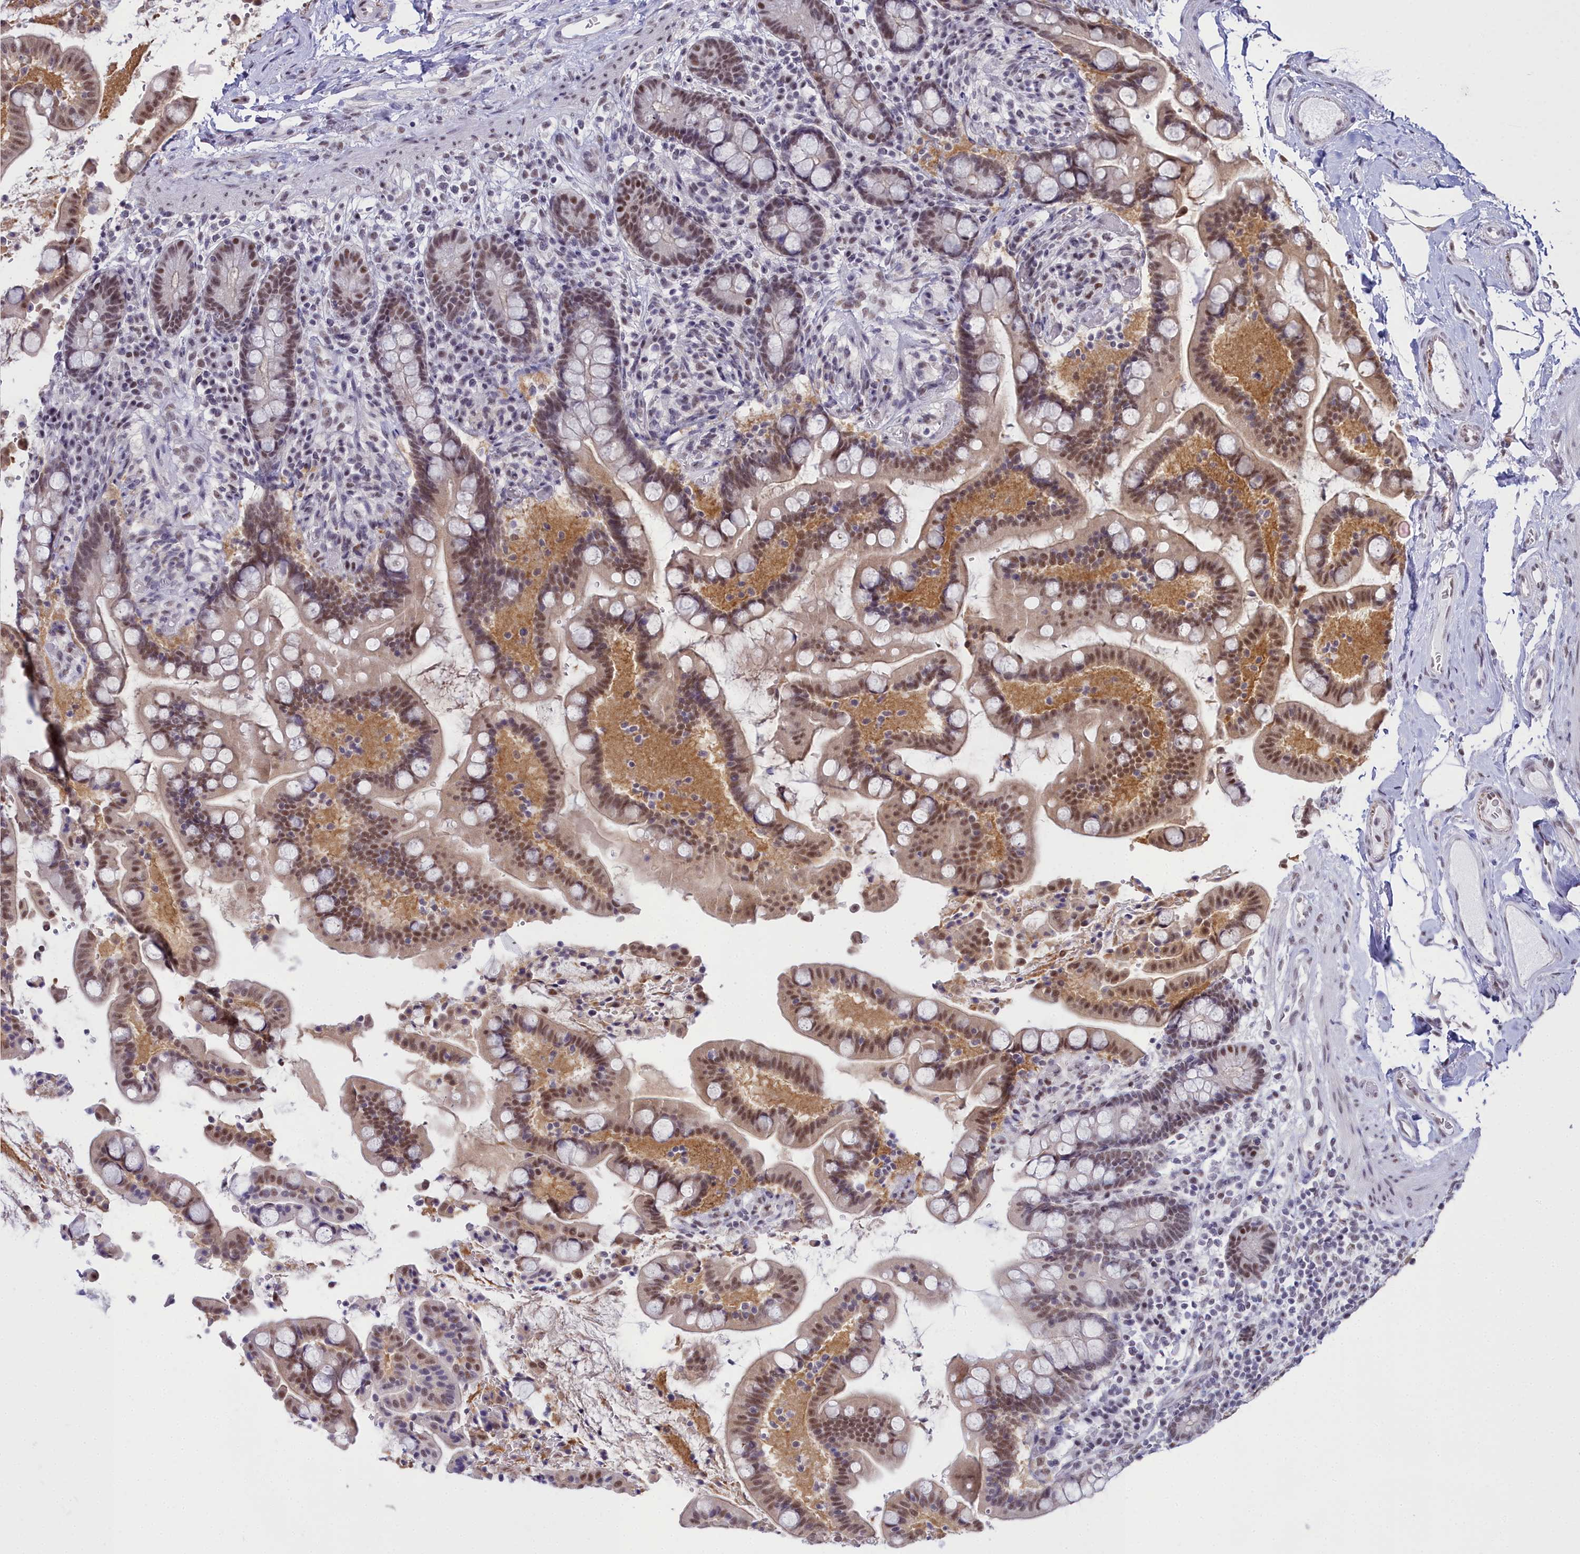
{"staining": {"intensity": "weak", "quantity": ">75%", "location": "nuclear"}, "tissue": "colon", "cell_type": "Endothelial cells", "image_type": "normal", "snomed": [{"axis": "morphology", "description": "Normal tissue, NOS"}, {"axis": "topography", "description": "Colon"}], "caption": "Immunohistochemistry (IHC) (DAB) staining of normal human colon shows weak nuclear protein positivity in about >75% of endothelial cells.", "gene": "RBM12", "patient": {"sex": "male", "age": 73}}